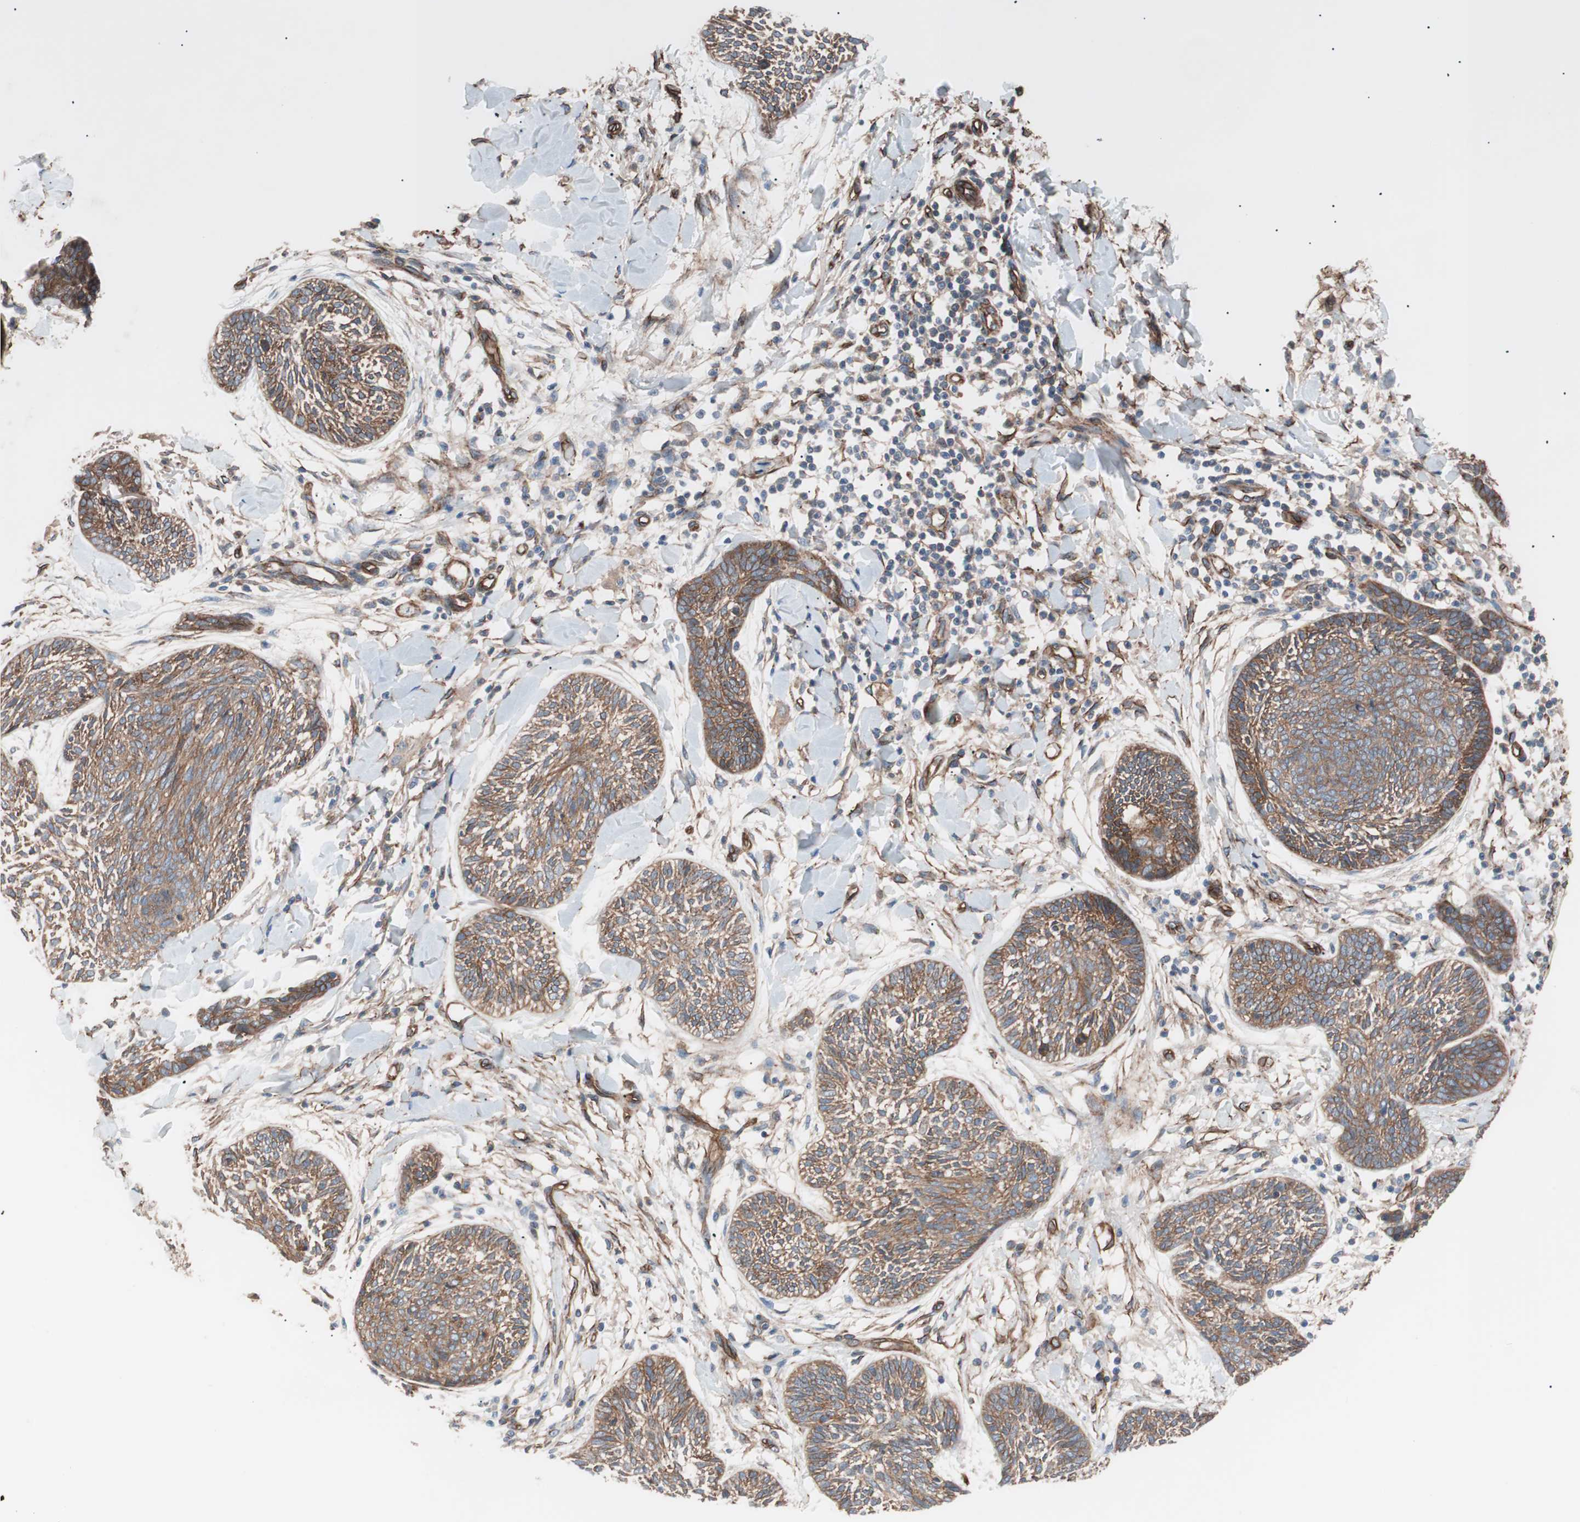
{"staining": {"intensity": "weak", "quantity": ">75%", "location": "cytoplasmic/membranous"}, "tissue": "skin cancer", "cell_type": "Tumor cells", "image_type": "cancer", "snomed": [{"axis": "morphology", "description": "Papilloma, NOS"}, {"axis": "morphology", "description": "Basal cell carcinoma"}, {"axis": "topography", "description": "Skin"}], "caption": "The histopathology image demonstrates staining of skin cancer (basal cell carcinoma), revealing weak cytoplasmic/membranous protein staining (brown color) within tumor cells. (Brightfield microscopy of DAB IHC at high magnification).", "gene": "SPINT1", "patient": {"sex": "male", "age": 87}}